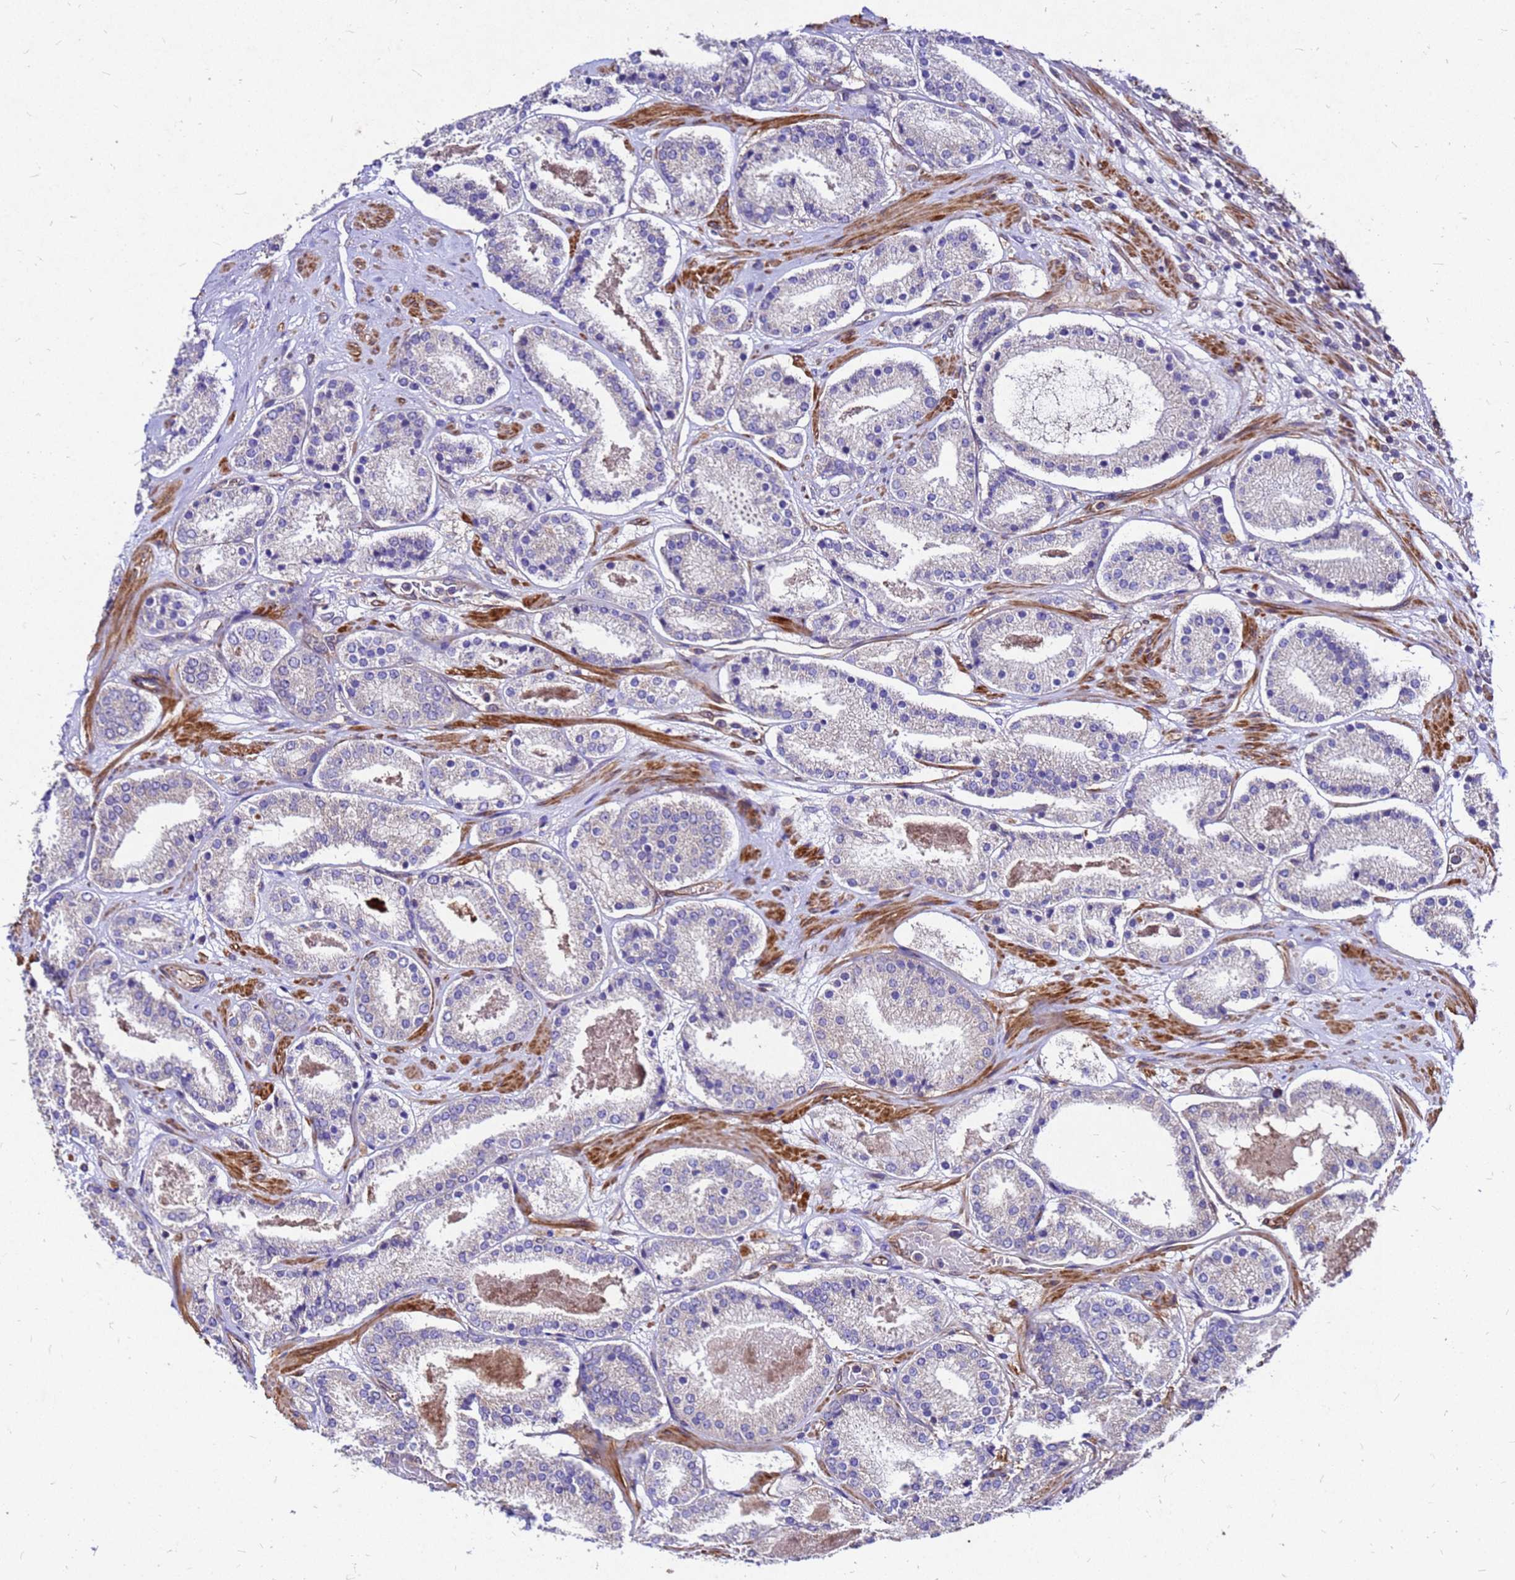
{"staining": {"intensity": "weak", "quantity": "<25%", "location": "cytoplasmic/membranous"}, "tissue": "prostate cancer", "cell_type": "Tumor cells", "image_type": "cancer", "snomed": [{"axis": "morphology", "description": "Adenocarcinoma, High grade"}, {"axis": "topography", "description": "Prostate"}], "caption": "Micrograph shows no significant protein positivity in tumor cells of prostate high-grade adenocarcinoma. The staining is performed using DAB brown chromogen with nuclei counter-stained in using hematoxylin.", "gene": "DUSP23", "patient": {"sex": "male", "age": 63}}